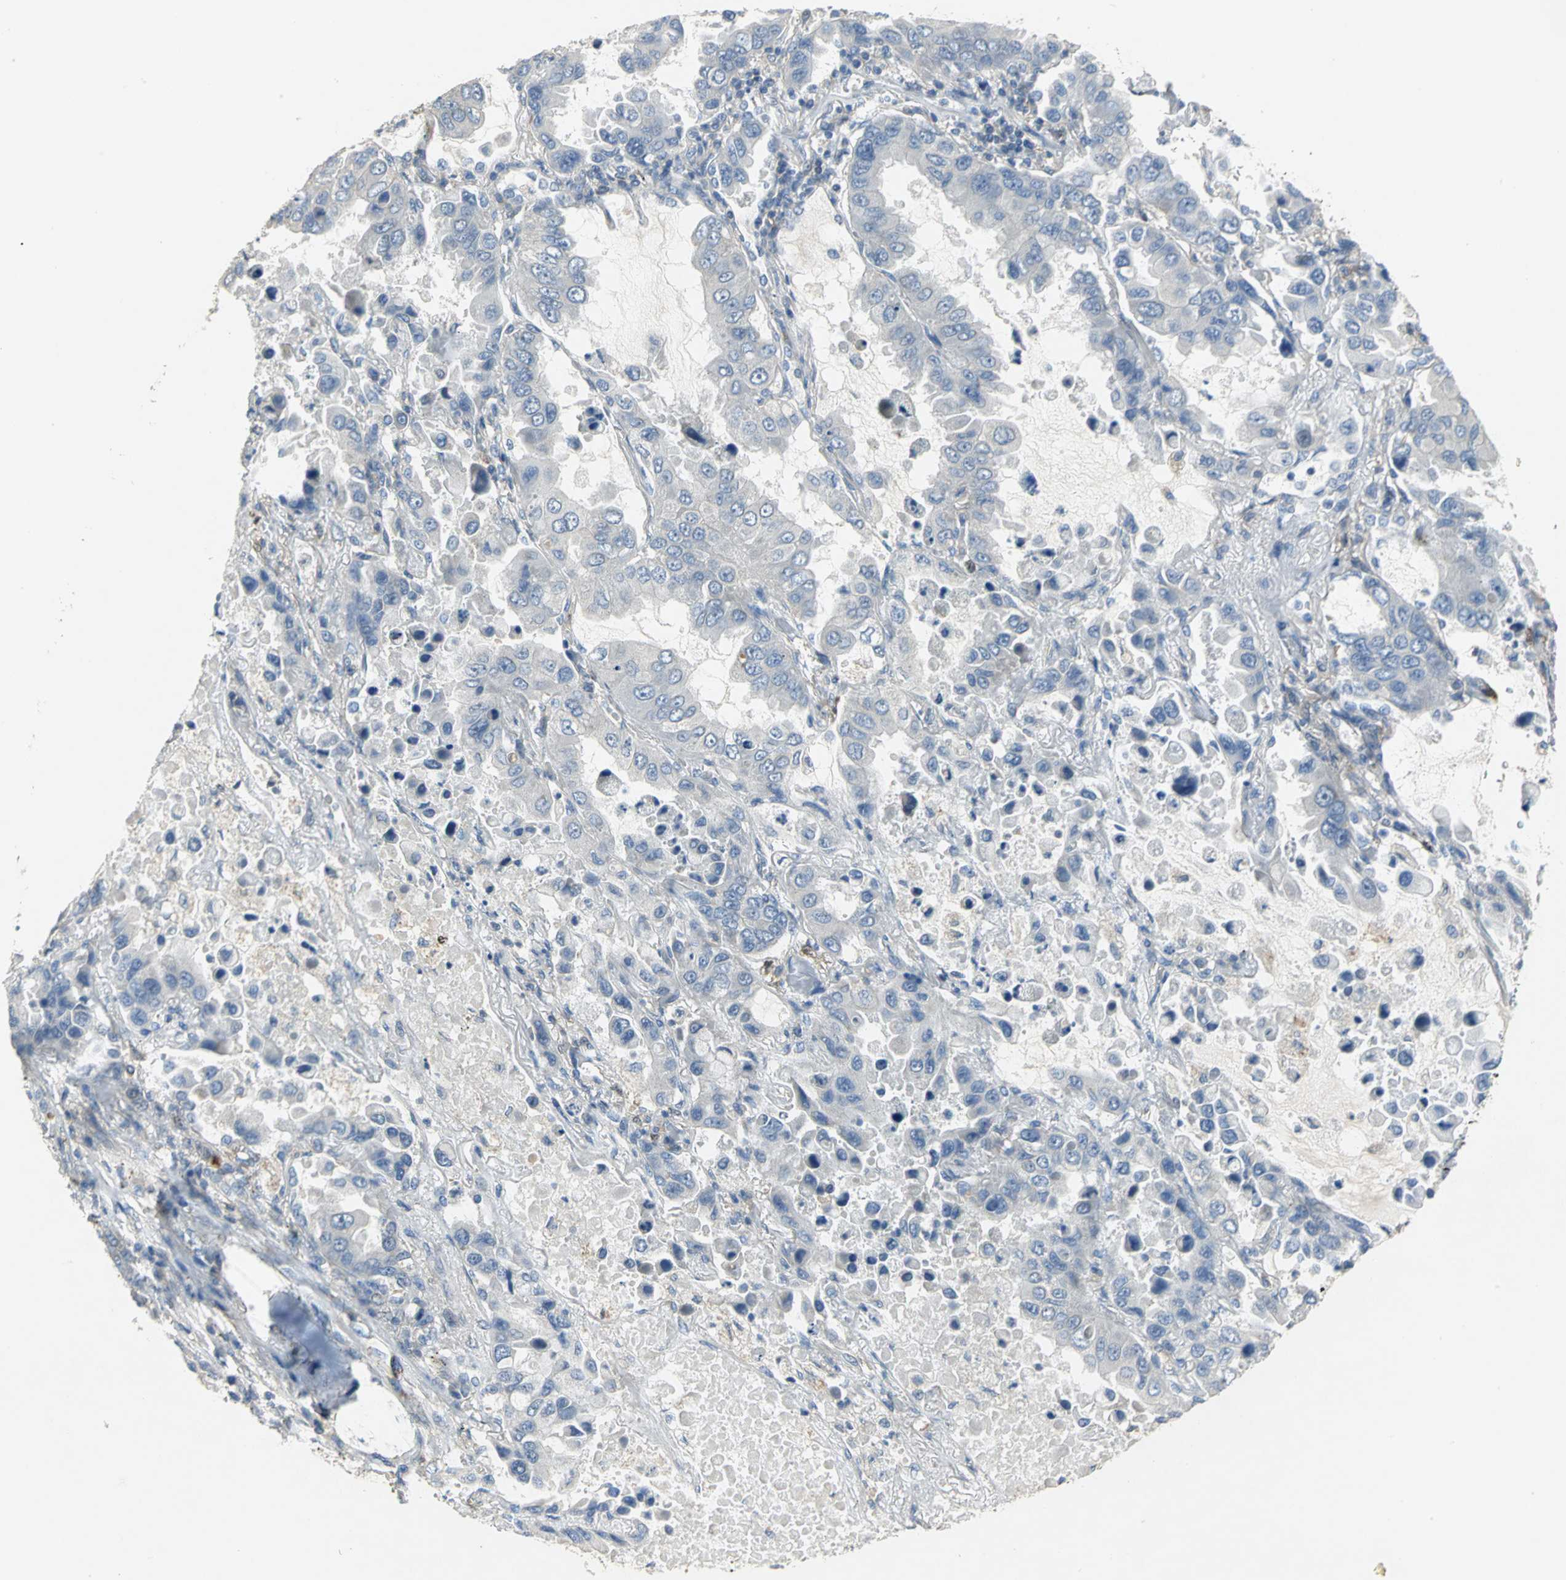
{"staining": {"intensity": "negative", "quantity": "none", "location": "none"}, "tissue": "lung cancer", "cell_type": "Tumor cells", "image_type": "cancer", "snomed": [{"axis": "morphology", "description": "Adenocarcinoma, NOS"}, {"axis": "topography", "description": "Lung"}], "caption": "A micrograph of human adenocarcinoma (lung) is negative for staining in tumor cells.", "gene": "IL17RB", "patient": {"sex": "male", "age": 64}}